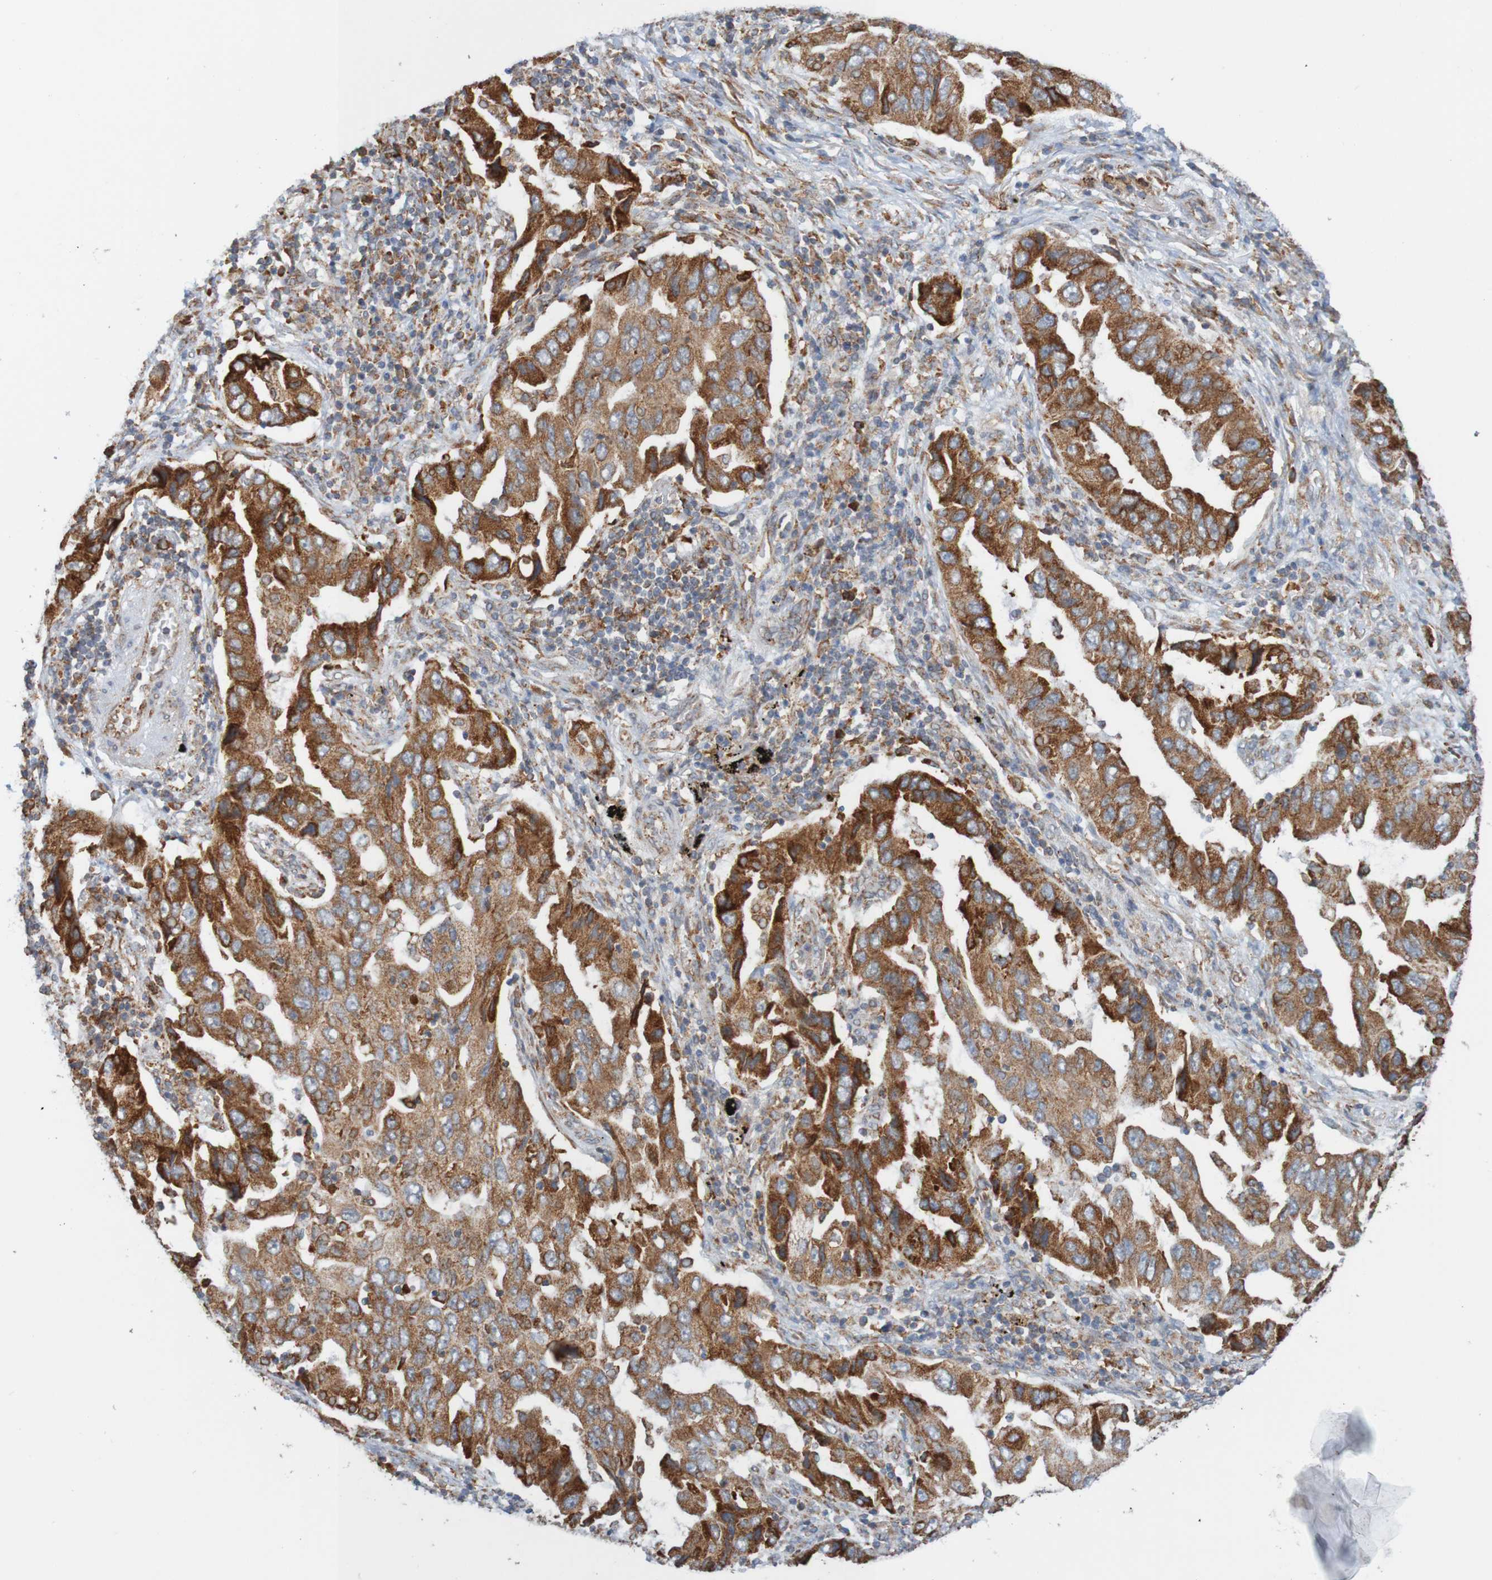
{"staining": {"intensity": "strong", "quantity": ">75%", "location": "cytoplasmic/membranous"}, "tissue": "lung cancer", "cell_type": "Tumor cells", "image_type": "cancer", "snomed": [{"axis": "morphology", "description": "Adenocarcinoma, NOS"}, {"axis": "topography", "description": "Lung"}], "caption": "High-power microscopy captured an immunohistochemistry (IHC) micrograph of lung adenocarcinoma, revealing strong cytoplasmic/membranous expression in approximately >75% of tumor cells.", "gene": "PDIA3", "patient": {"sex": "female", "age": 65}}